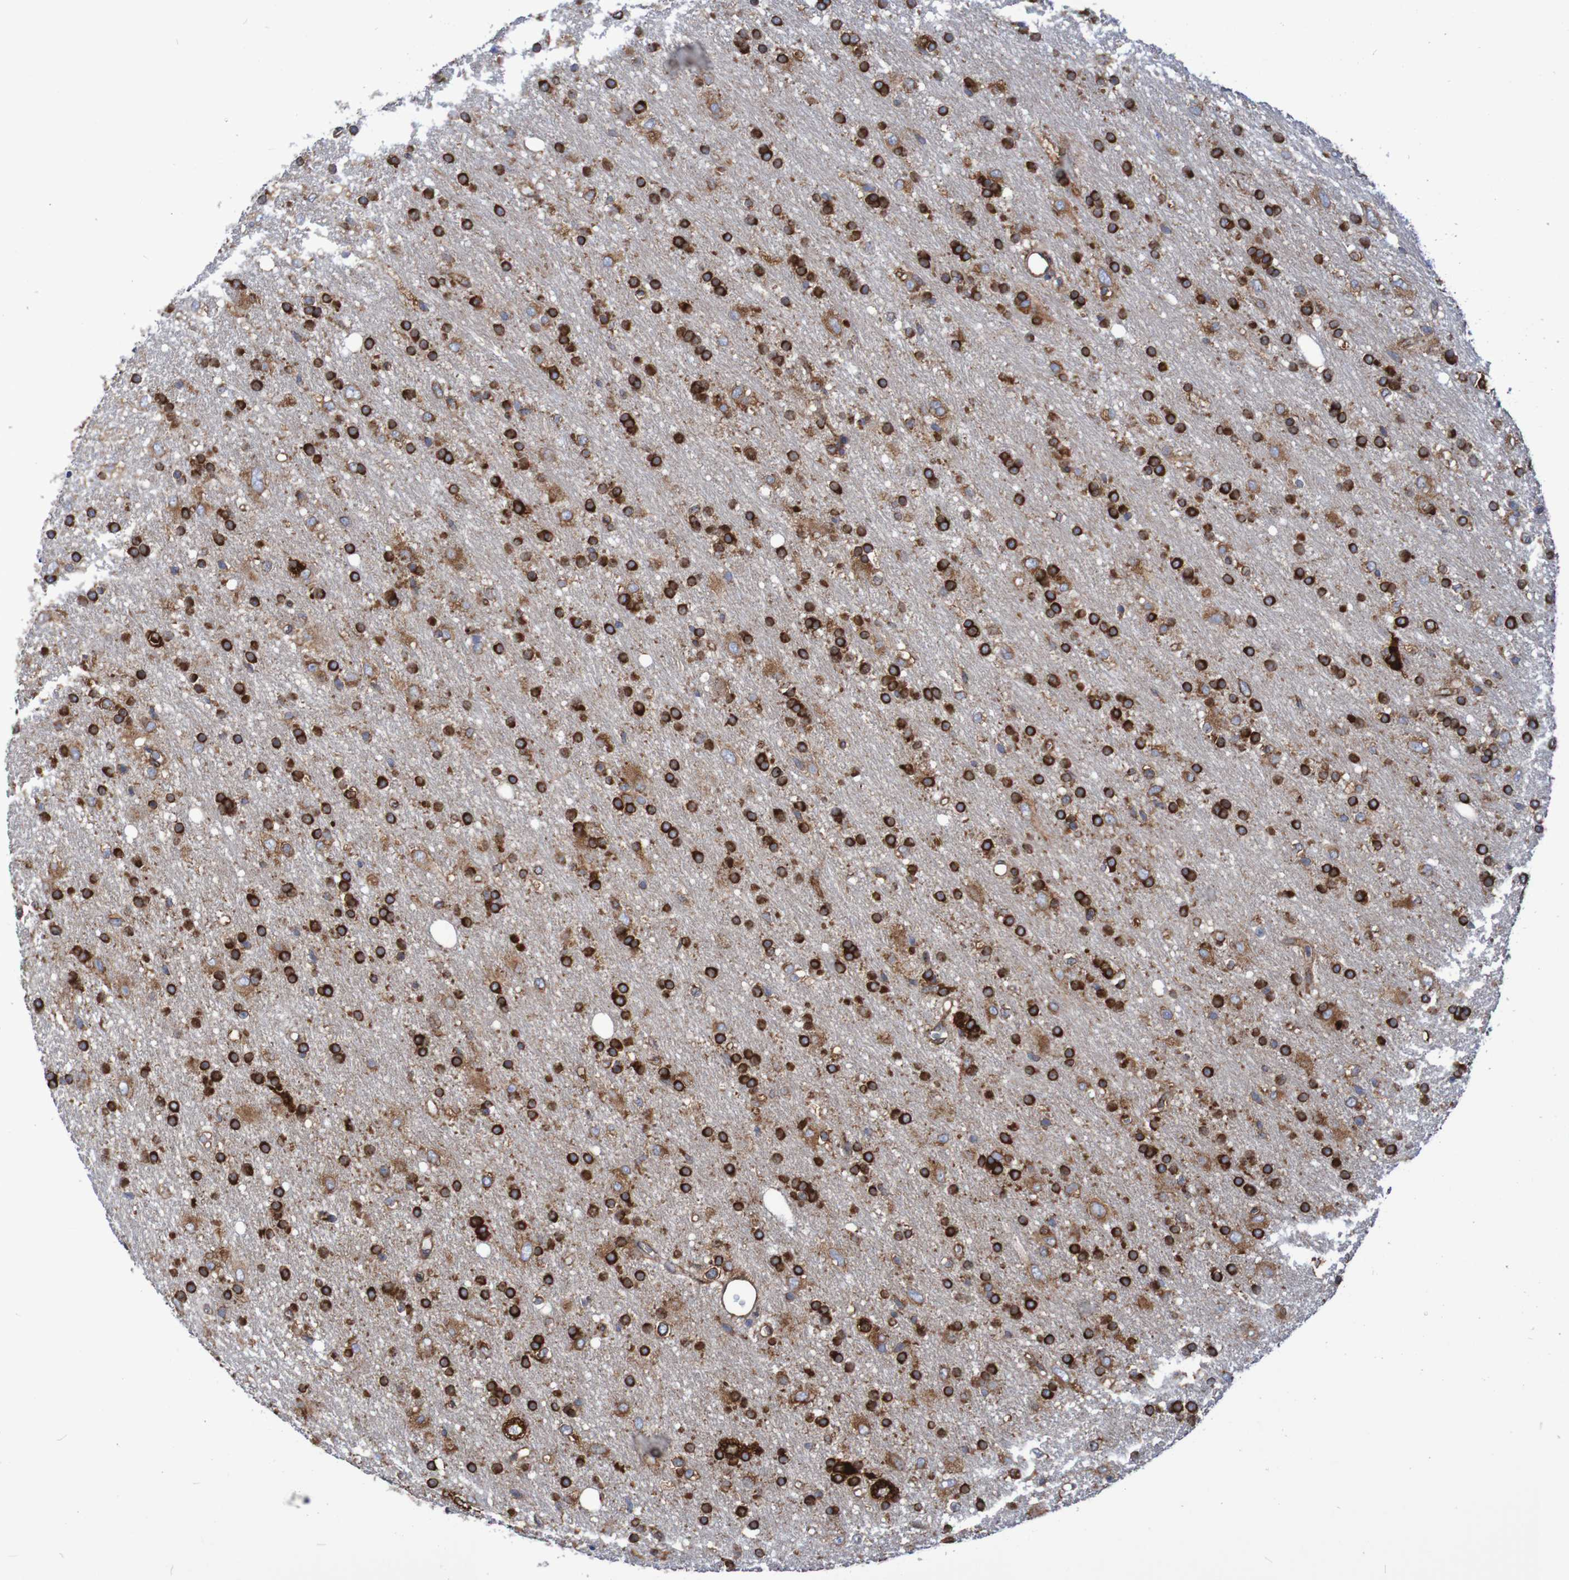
{"staining": {"intensity": "strong", "quantity": ">75%", "location": "cytoplasmic/membranous"}, "tissue": "glioma", "cell_type": "Tumor cells", "image_type": "cancer", "snomed": [{"axis": "morphology", "description": "Glioma, malignant, Low grade"}, {"axis": "topography", "description": "Brain"}], "caption": "Immunohistochemical staining of glioma reveals high levels of strong cytoplasmic/membranous expression in approximately >75% of tumor cells.", "gene": "FXR2", "patient": {"sex": "male", "age": 77}}